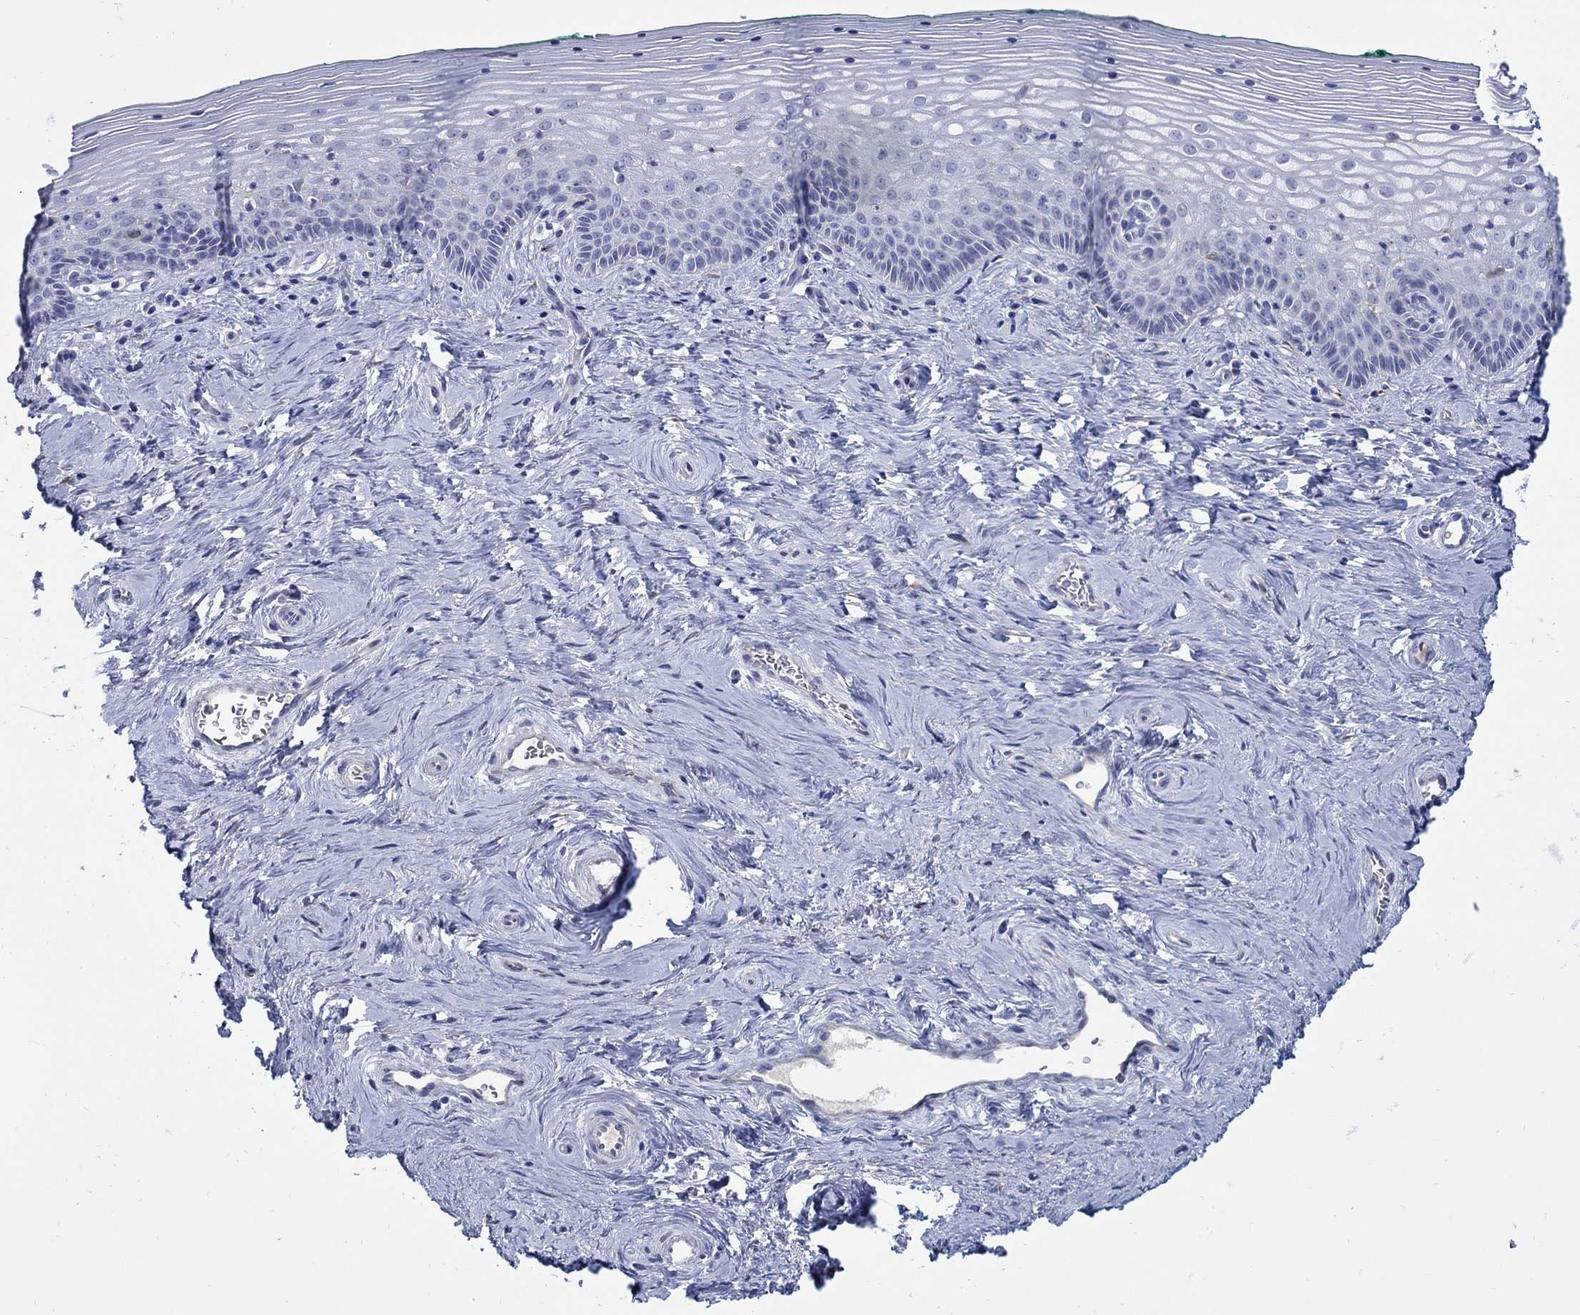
{"staining": {"intensity": "negative", "quantity": "none", "location": "none"}, "tissue": "vagina", "cell_type": "Squamous epithelial cells", "image_type": "normal", "snomed": [{"axis": "morphology", "description": "Normal tissue, NOS"}, {"axis": "topography", "description": "Vagina"}], "caption": "Immunohistochemistry (IHC) photomicrograph of normal vagina: human vagina stained with DAB shows no significant protein expression in squamous epithelial cells.", "gene": "REEP2", "patient": {"sex": "female", "age": 45}}